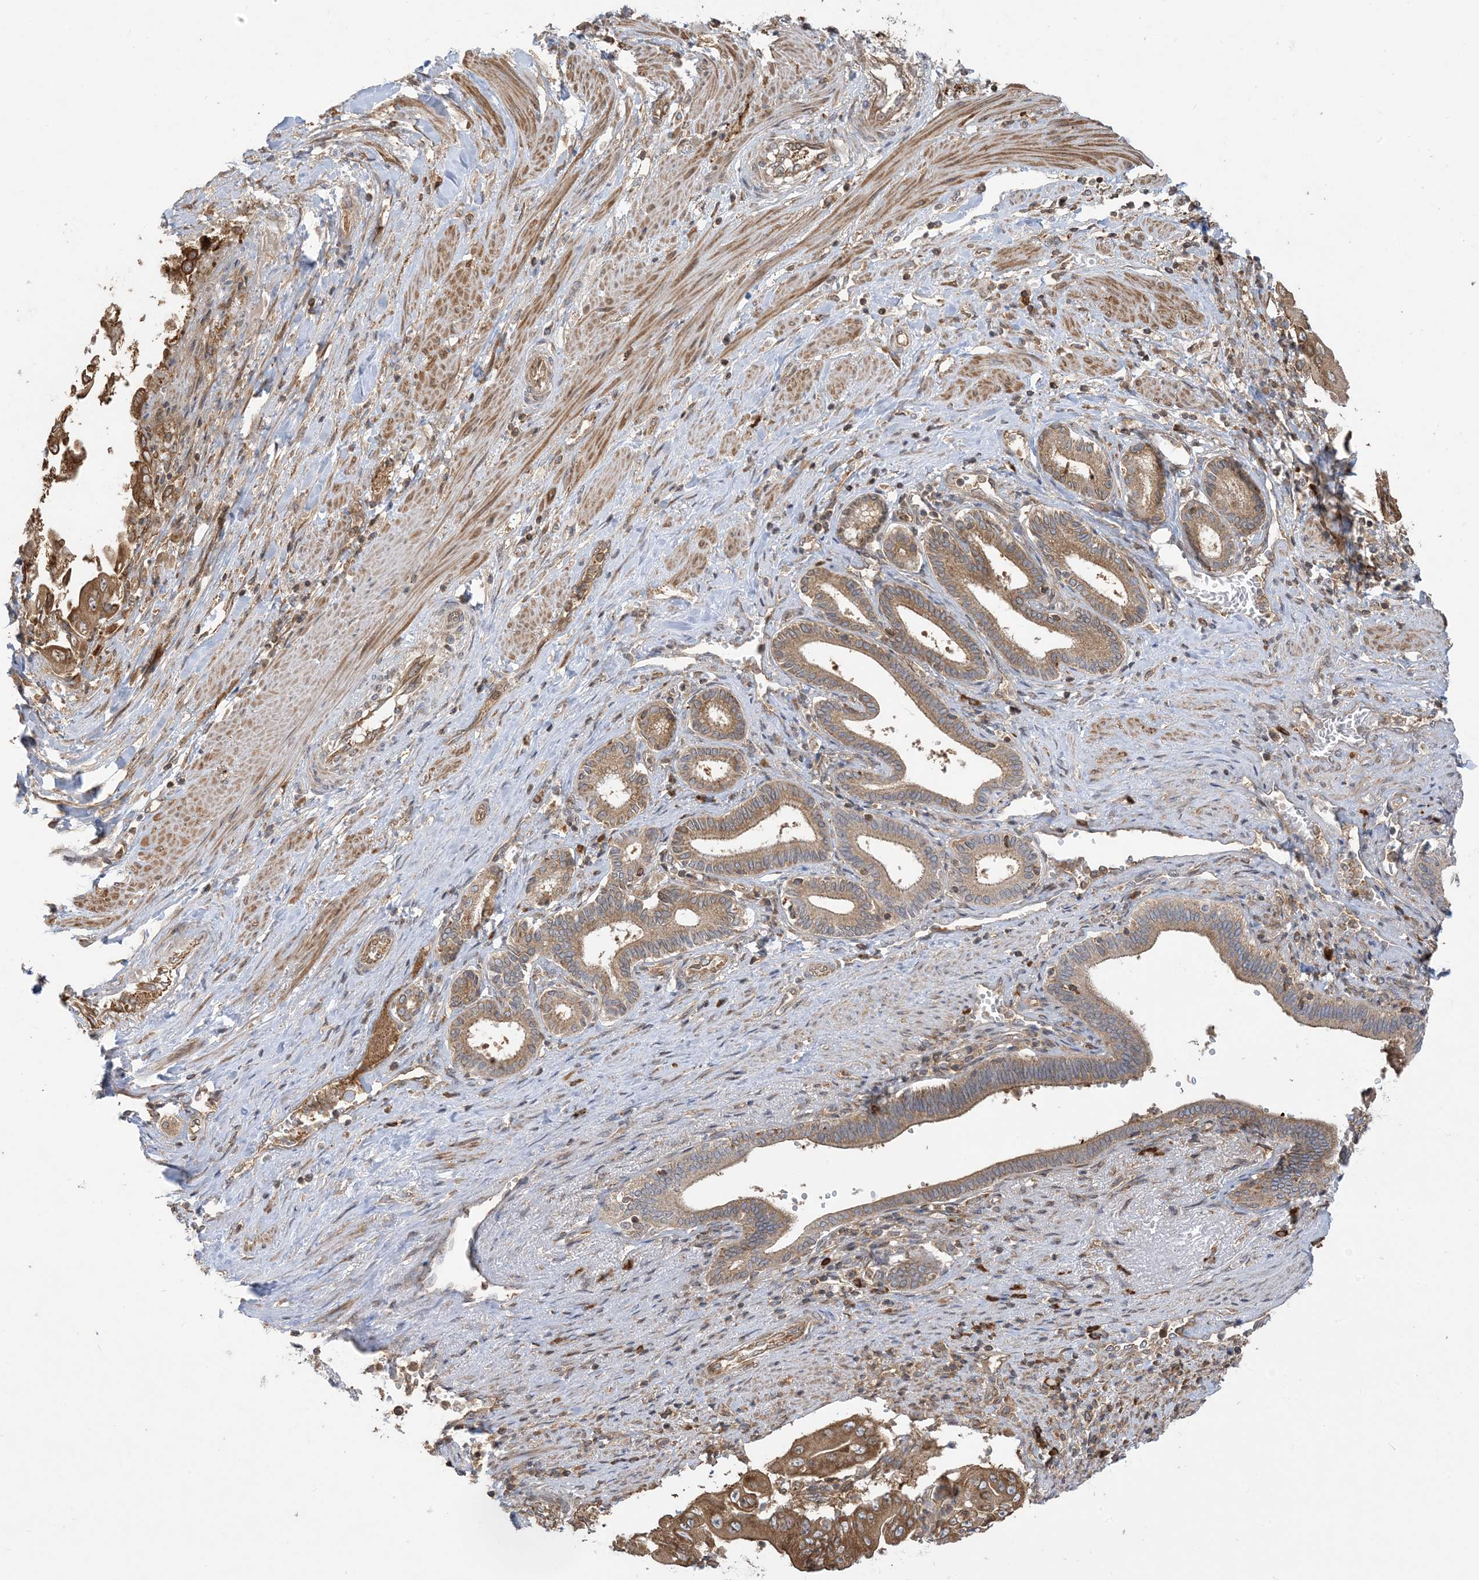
{"staining": {"intensity": "moderate", "quantity": ">75%", "location": "cytoplasmic/membranous,nuclear"}, "tissue": "pancreatic cancer", "cell_type": "Tumor cells", "image_type": "cancer", "snomed": [{"axis": "morphology", "description": "Adenocarcinoma, NOS"}, {"axis": "topography", "description": "Pancreas"}], "caption": "A histopathology image showing moderate cytoplasmic/membranous and nuclear staining in approximately >75% of tumor cells in pancreatic cancer (adenocarcinoma), as visualized by brown immunohistochemical staining.", "gene": "SRP72", "patient": {"sex": "female", "age": 77}}